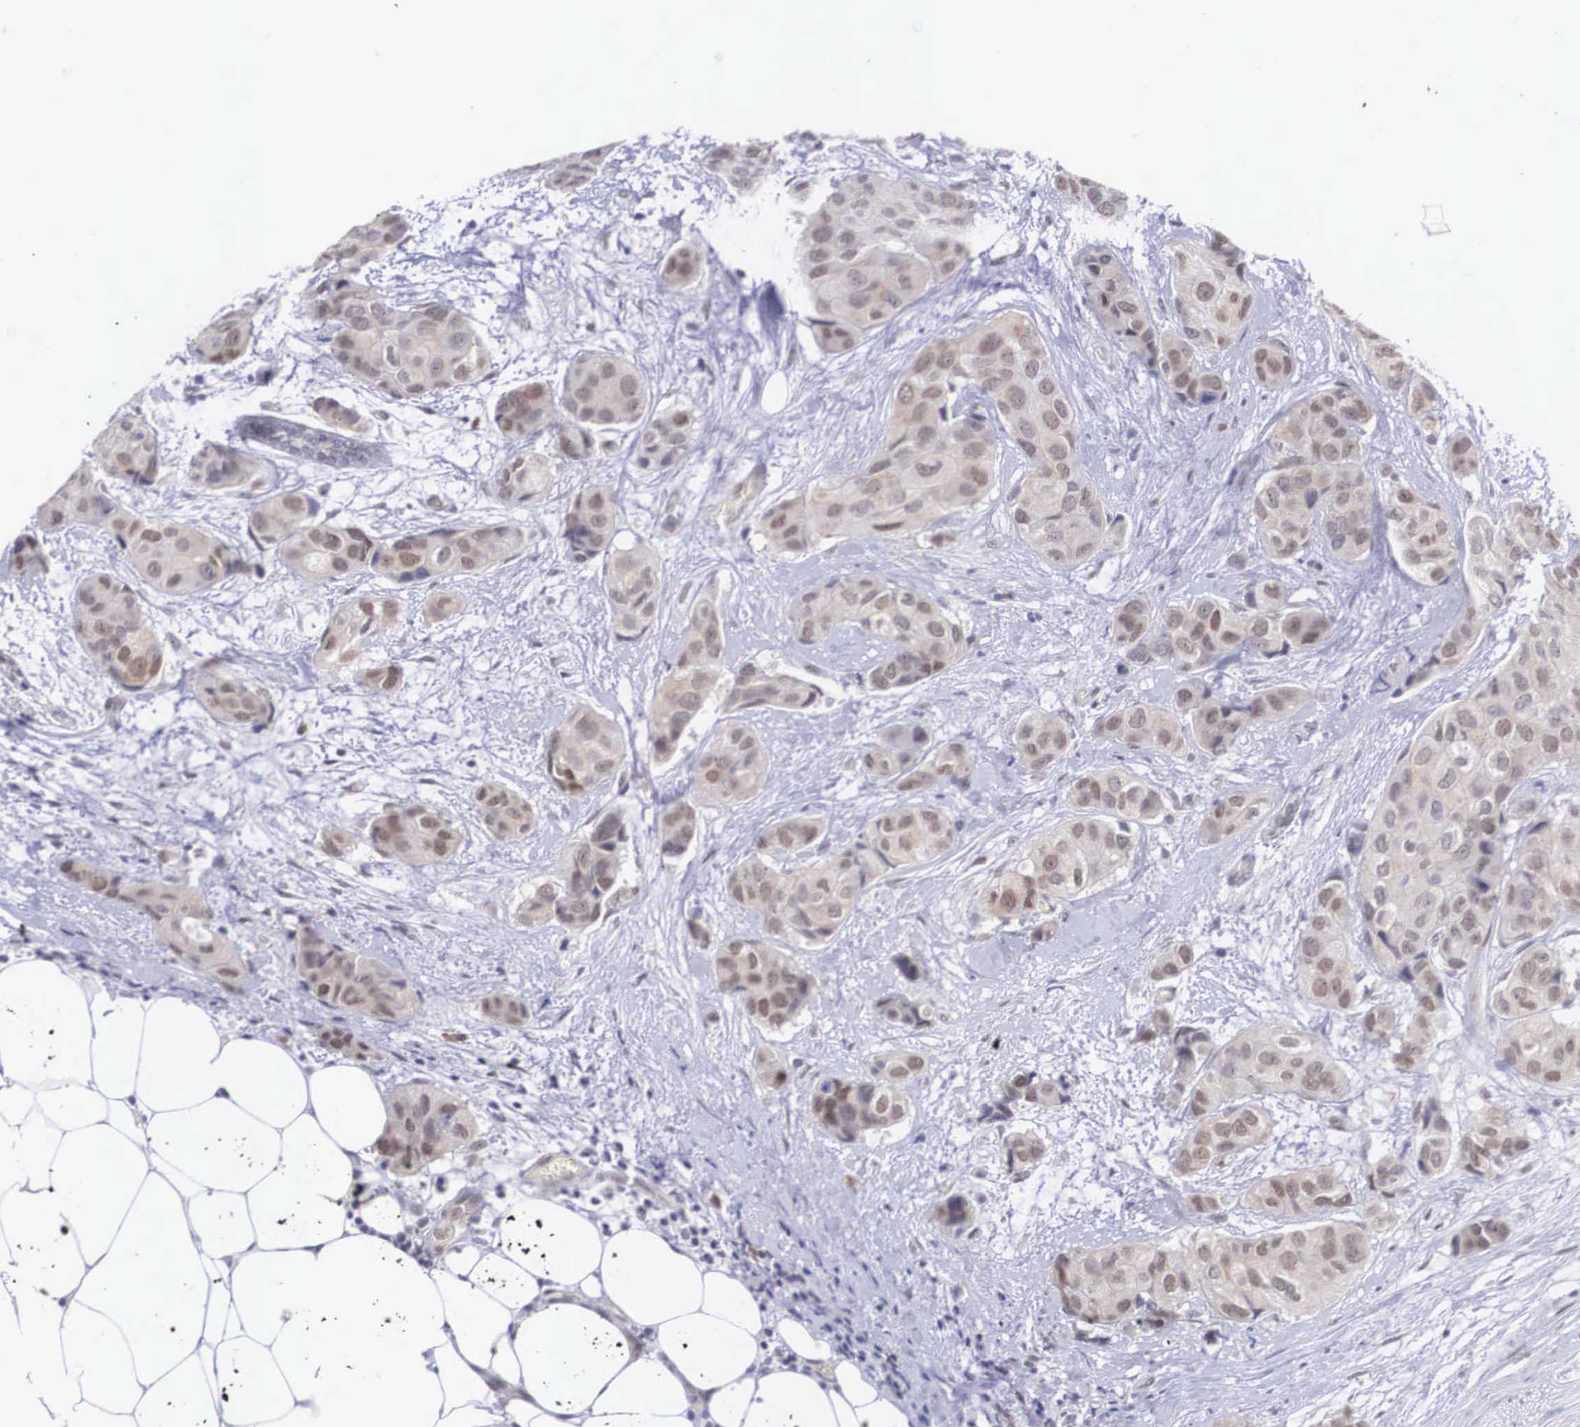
{"staining": {"intensity": "weak", "quantity": ">75%", "location": "cytoplasmic/membranous,nuclear"}, "tissue": "breast cancer", "cell_type": "Tumor cells", "image_type": "cancer", "snomed": [{"axis": "morphology", "description": "Duct carcinoma"}, {"axis": "topography", "description": "Breast"}], "caption": "A brown stain labels weak cytoplasmic/membranous and nuclear expression of a protein in human breast intraductal carcinoma tumor cells.", "gene": "NINL", "patient": {"sex": "female", "age": 68}}